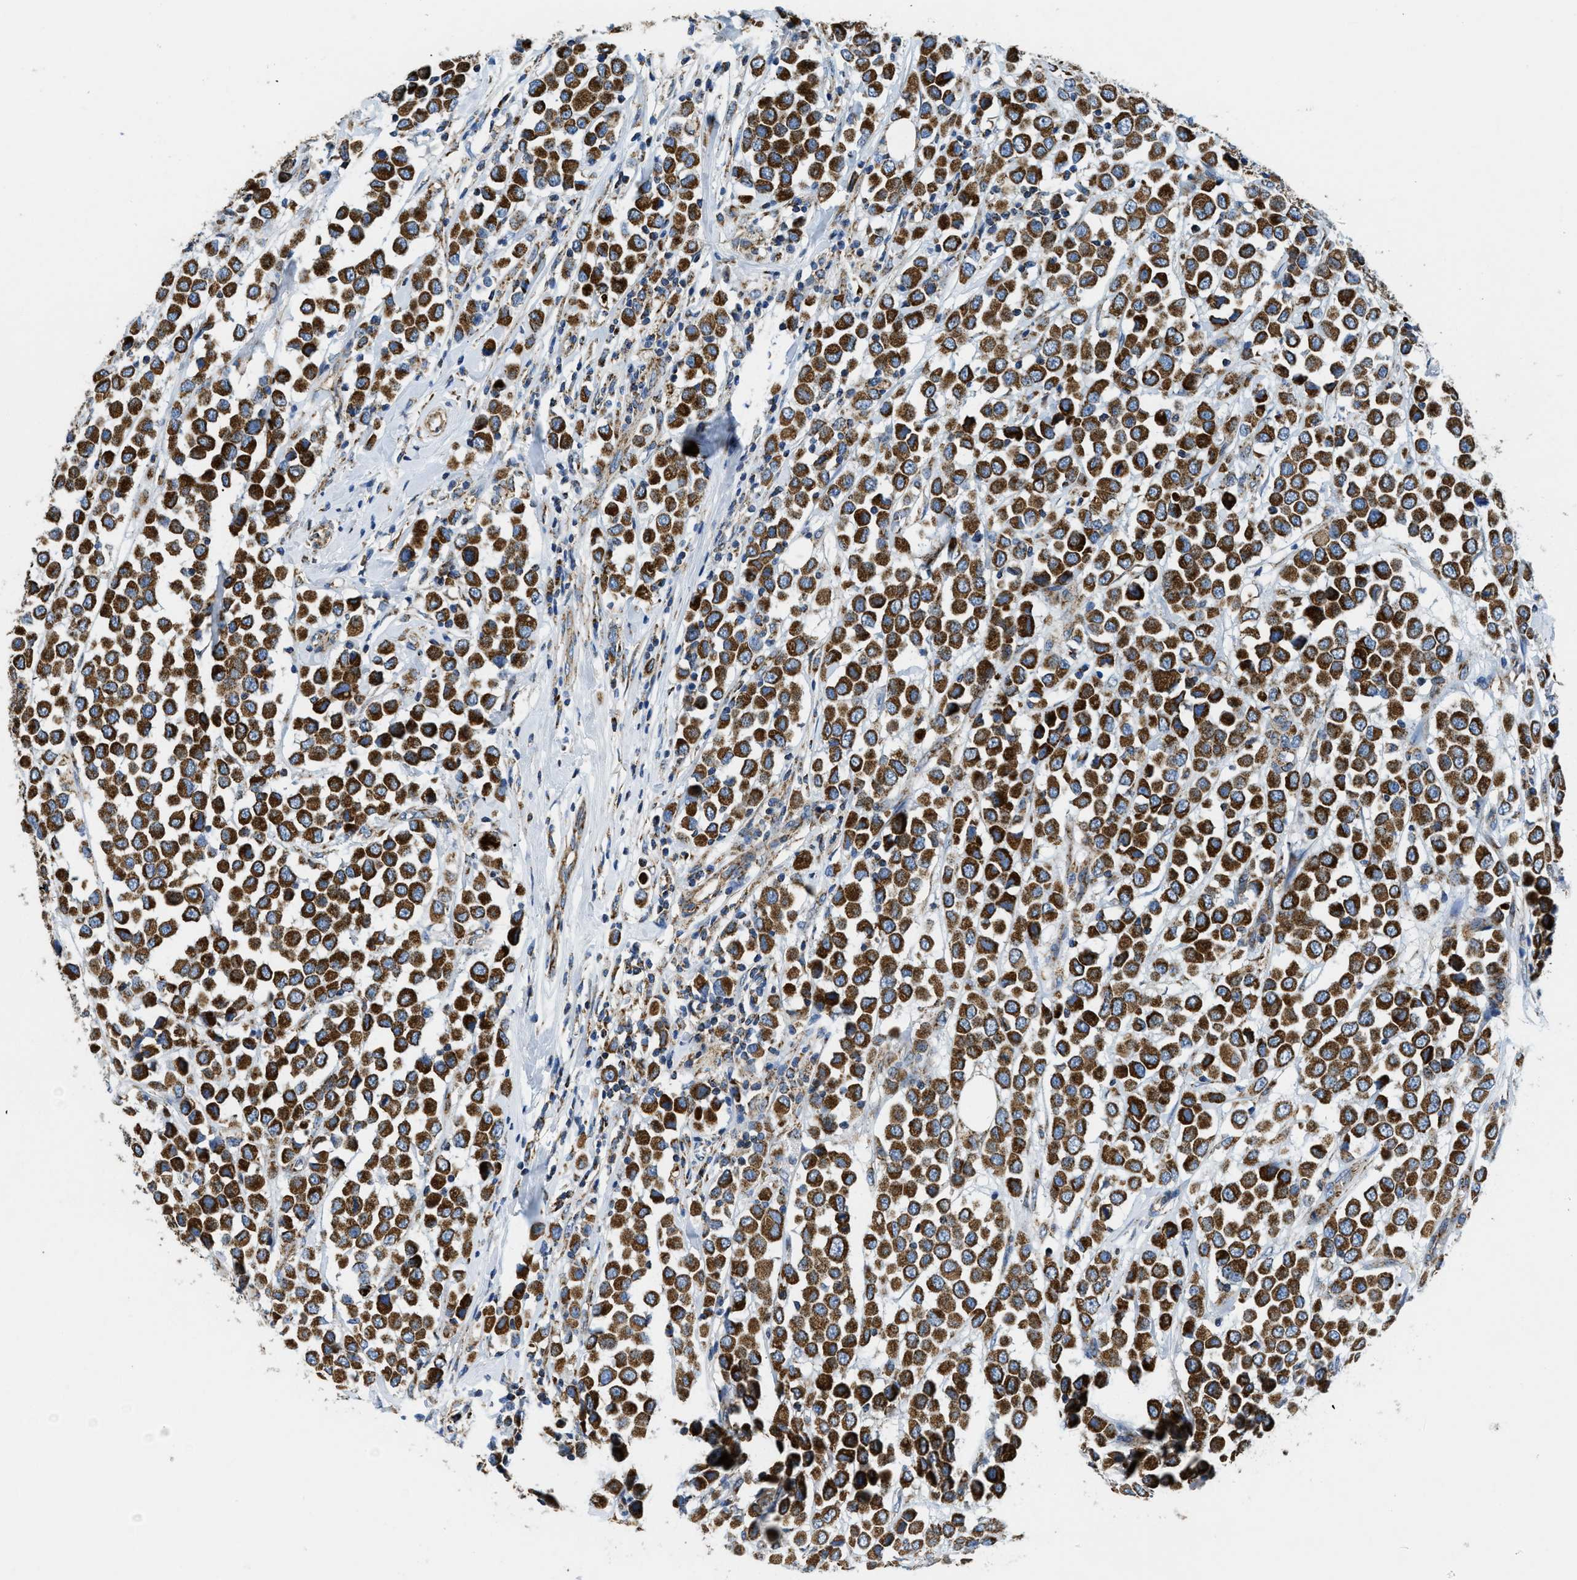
{"staining": {"intensity": "strong", "quantity": ">75%", "location": "cytoplasmic/membranous"}, "tissue": "breast cancer", "cell_type": "Tumor cells", "image_type": "cancer", "snomed": [{"axis": "morphology", "description": "Duct carcinoma"}, {"axis": "topography", "description": "Breast"}], "caption": "Breast cancer (infiltrating ductal carcinoma) tissue displays strong cytoplasmic/membranous positivity in about >75% of tumor cells, visualized by immunohistochemistry.", "gene": "STK33", "patient": {"sex": "female", "age": 61}}